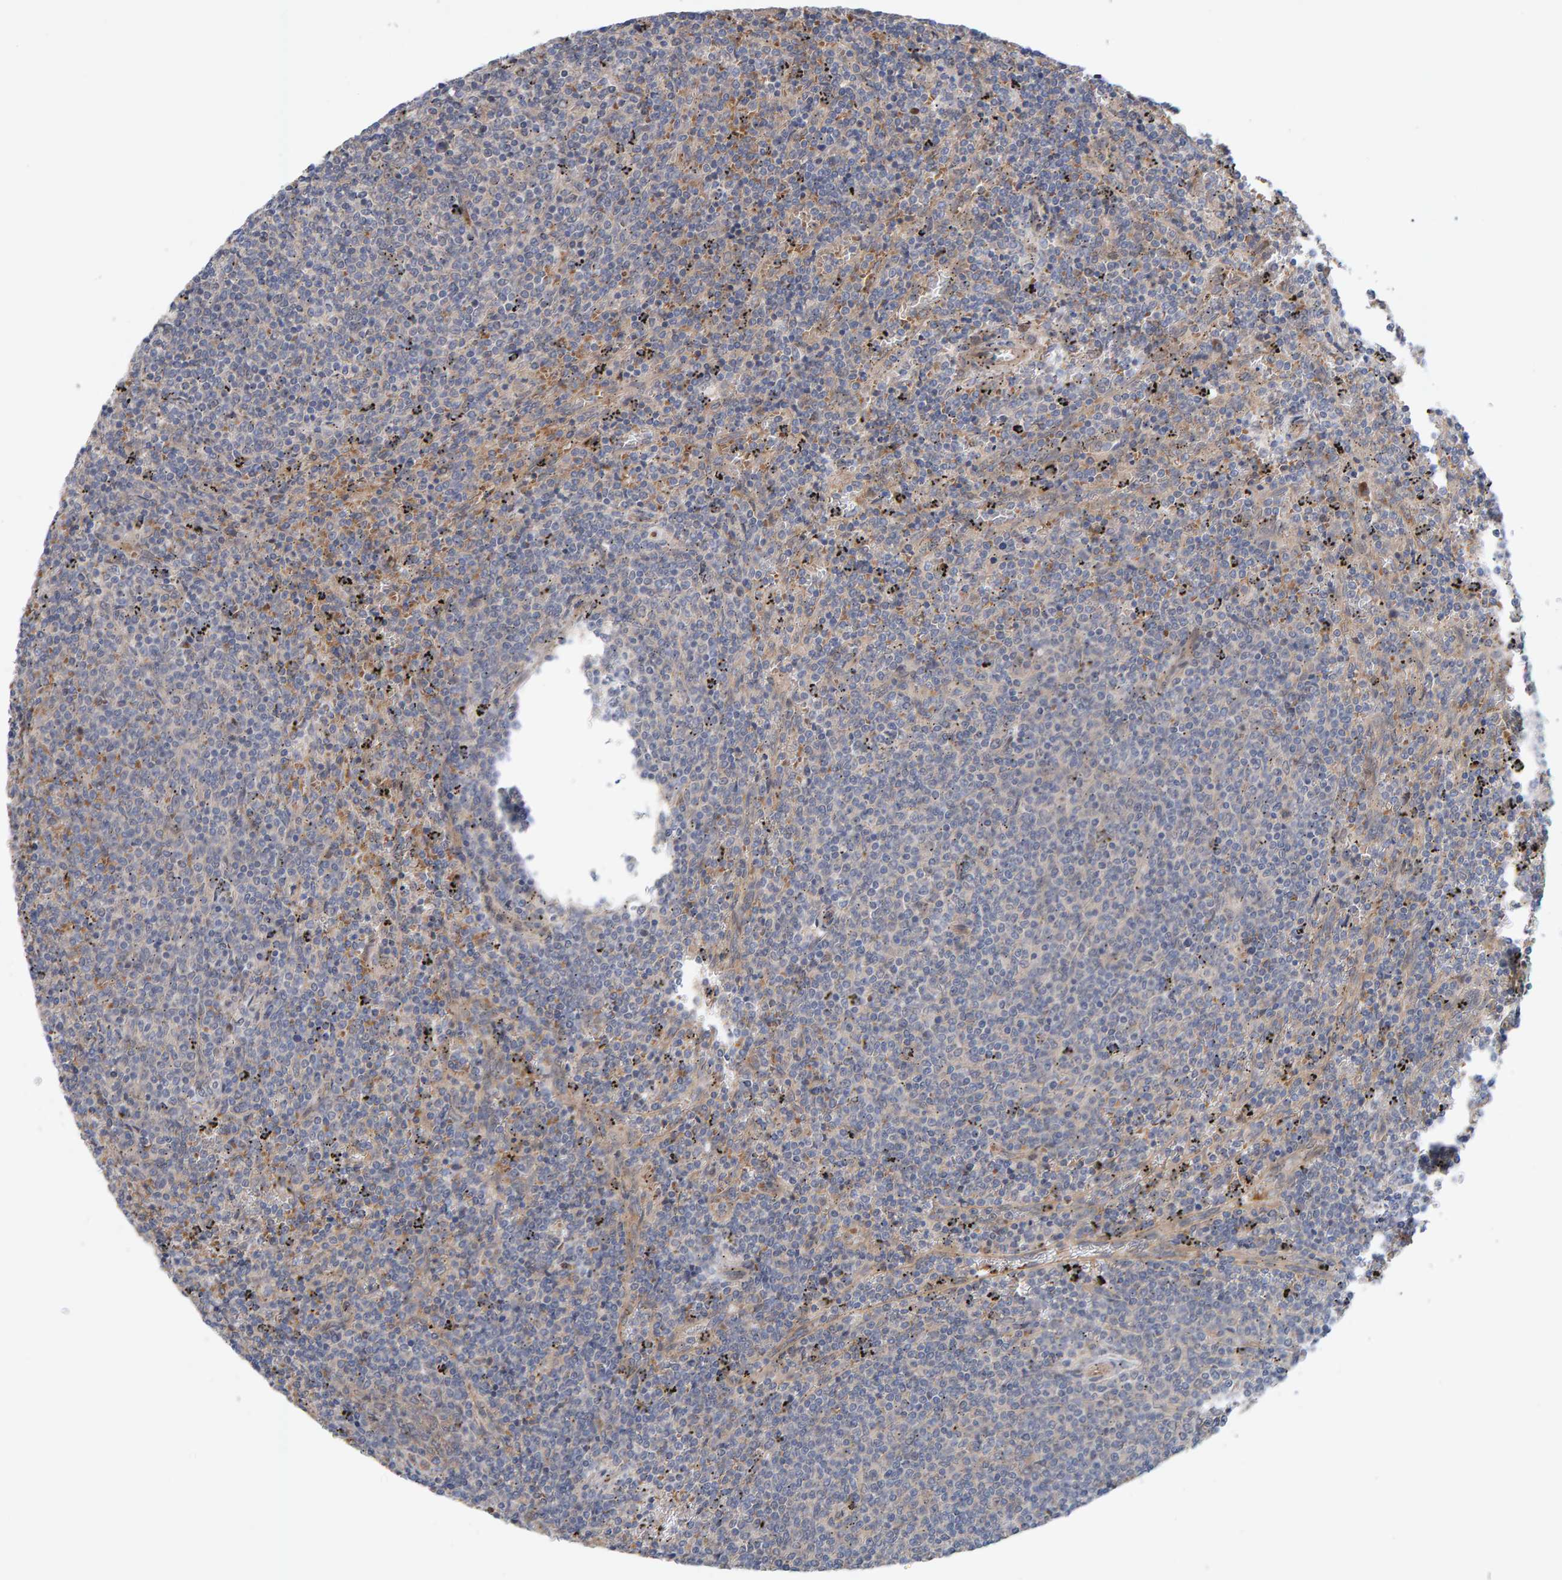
{"staining": {"intensity": "negative", "quantity": "none", "location": "none"}, "tissue": "lymphoma", "cell_type": "Tumor cells", "image_type": "cancer", "snomed": [{"axis": "morphology", "description": "Malignant lymphoma, non-Hodgkin's type, Low grade"}, {"axis": "topography", "description": "Spleen"}], "caption": "The micrograph demonstrates no staining of tumor cells in low-grade malignant lymphoma, non-Hodgkin's type.", "gene": "LRSAM1", "patient": {"sex": "female", "age": 50}}